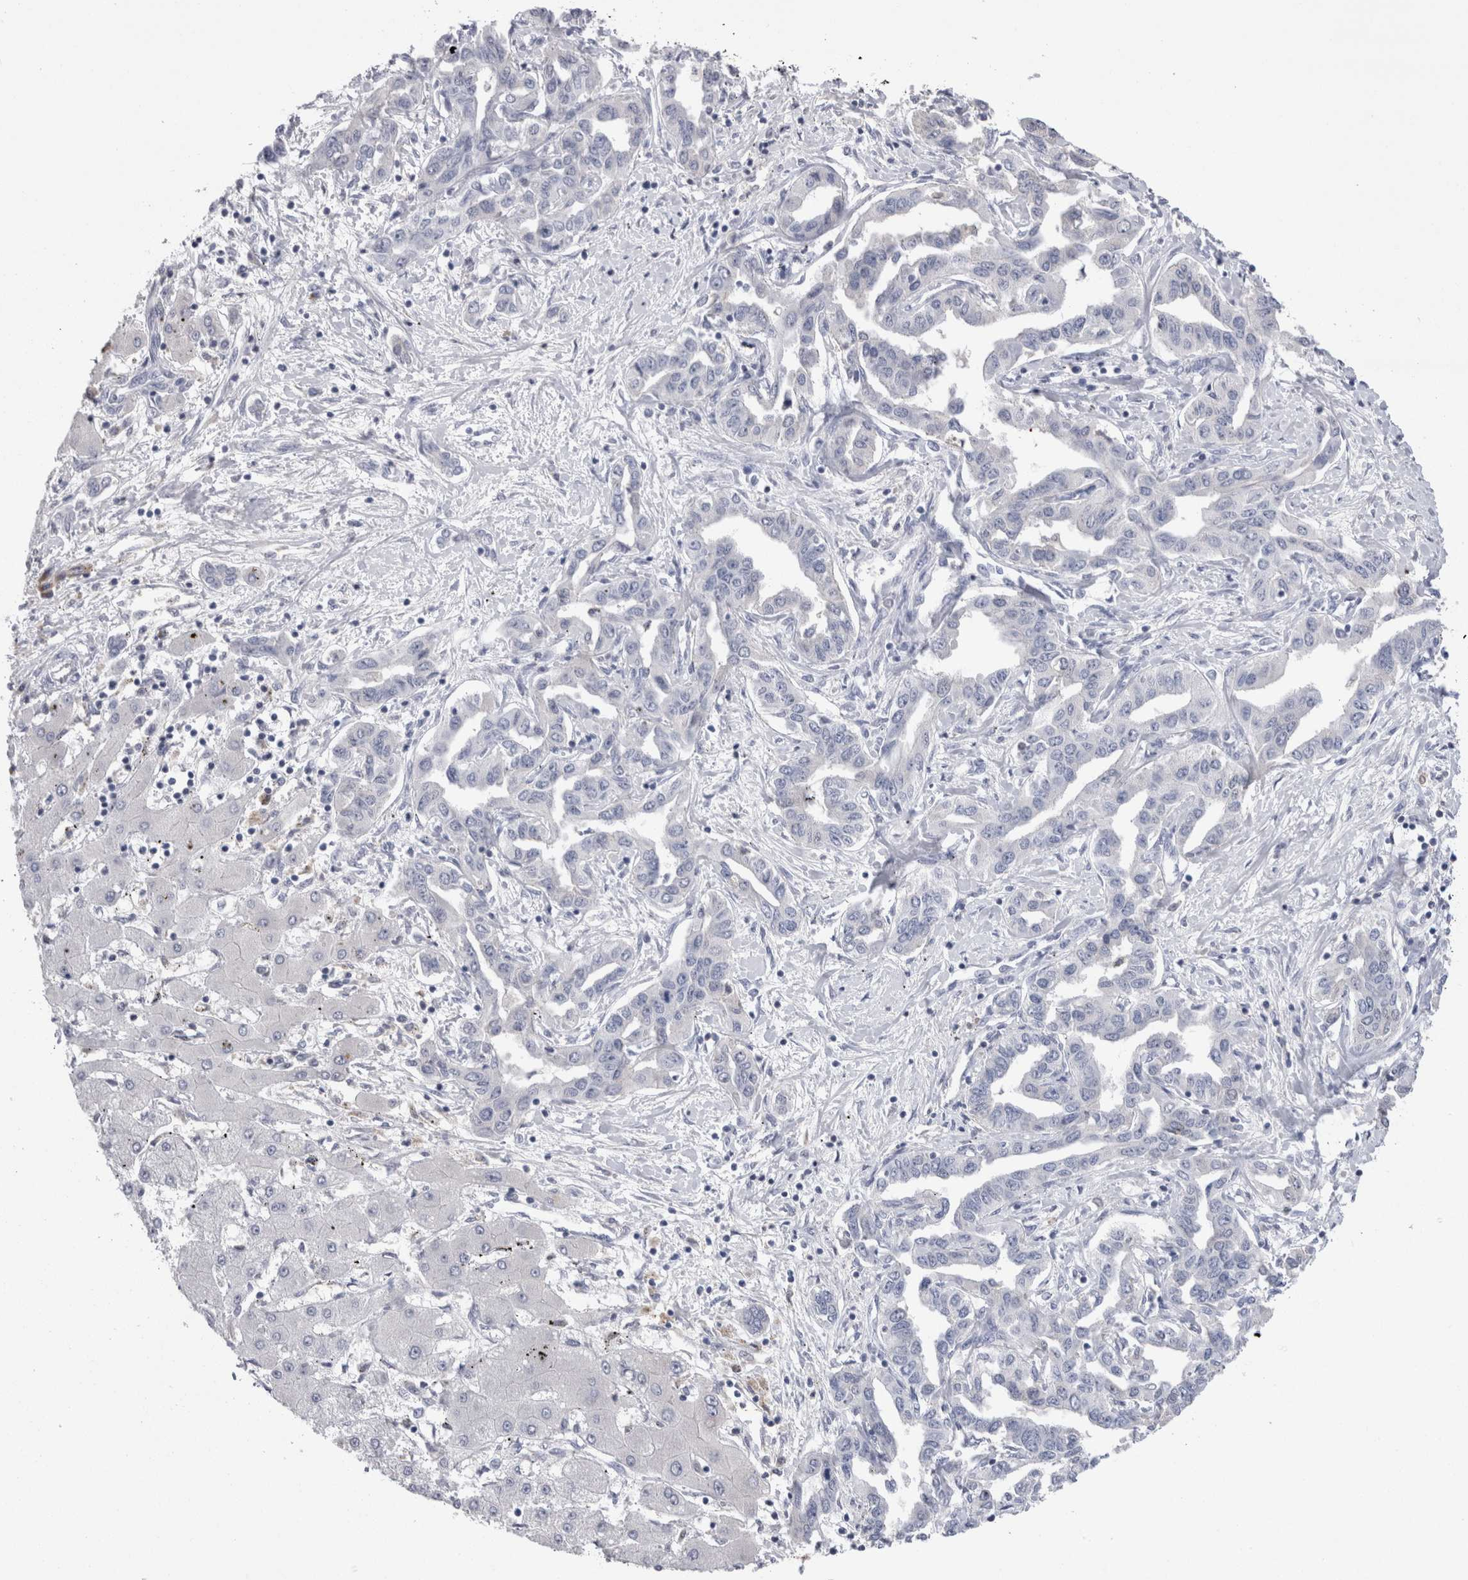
{"staining": {"intensity": "negative", "quantity": "none", "location": "none"}, "tissue": "liver cancer", "cell_type": "Tumor cells", "image_type": "cancer", "snomed": [{"axis": "morphology", "description": "Cholangiocarcinoma"}, {"axis": "topography", "description": "Liver"}], "caption": "IHC image of liver cholangiocarcinoma stained for a protein (brown), which demonstrates no staining in tumor cells.", "gene": "REG1A", "patient": {"sex": "male", "age": 59}}